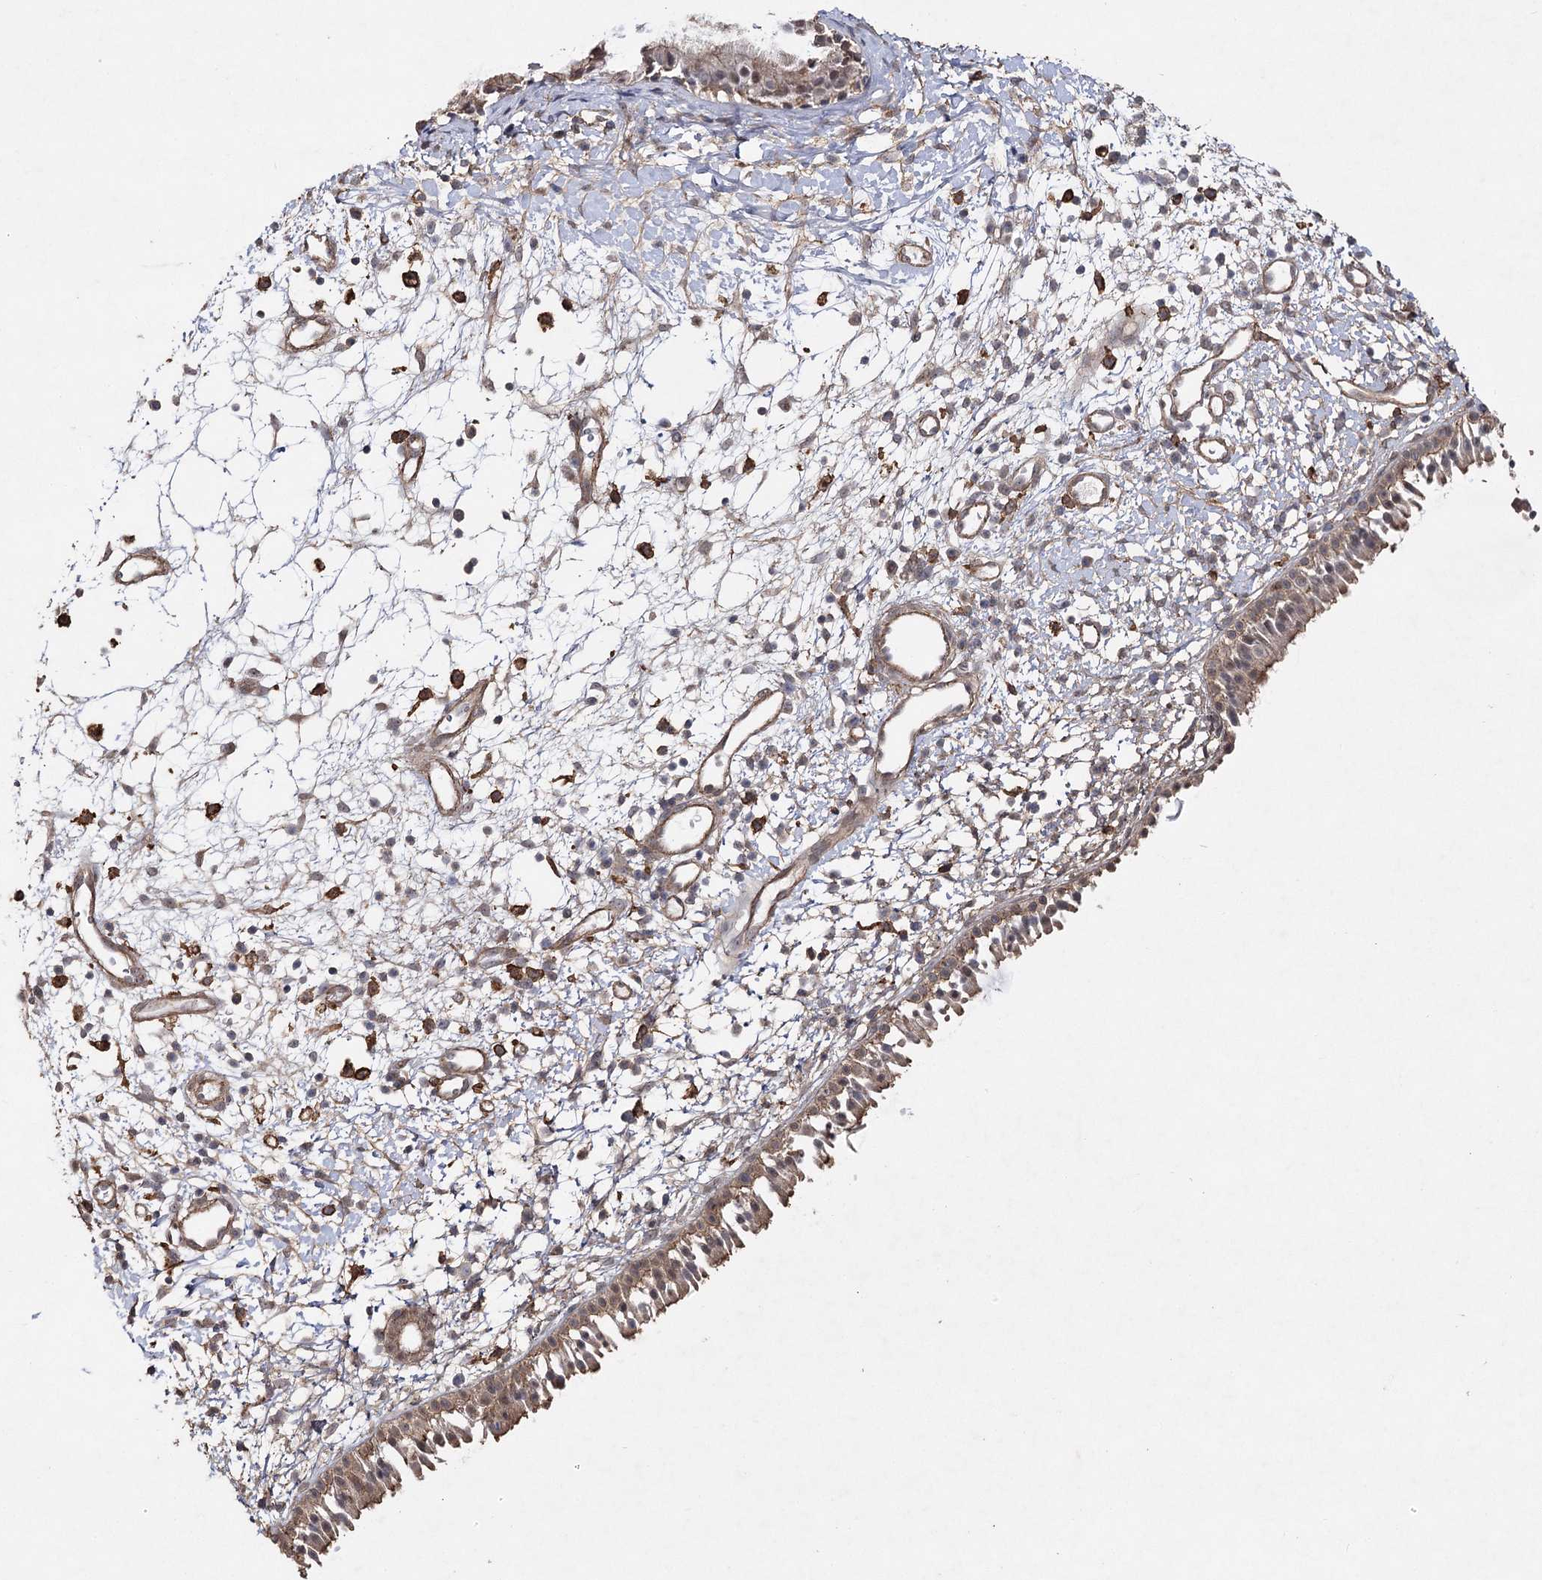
{"staining": {"intensity": "weak", "quantity": ">75%", "location": "cytoplasmic/membranous"}, "tissue": "nasopharynx", "cell_type": "Respiratory epithelial cells", "image_type": "normal", "snomed": [{"axis": "morphology", "description": "Normal tissue, NOS"}, {"axis": "topography", "description": "Nasopharynx"}], "caption": "Protein expression analysis of benign human nasopharynx reveals weak cytoplasmic/membranous expression in about >75% of respiratory epithelial cells. The protein is stained brown, and the nuclei are stained in blue (DAB IHC with brightfield microscopy, high magnification).", "gene": "OBSL1", "patient": {"sex": "male", "age": 22}}